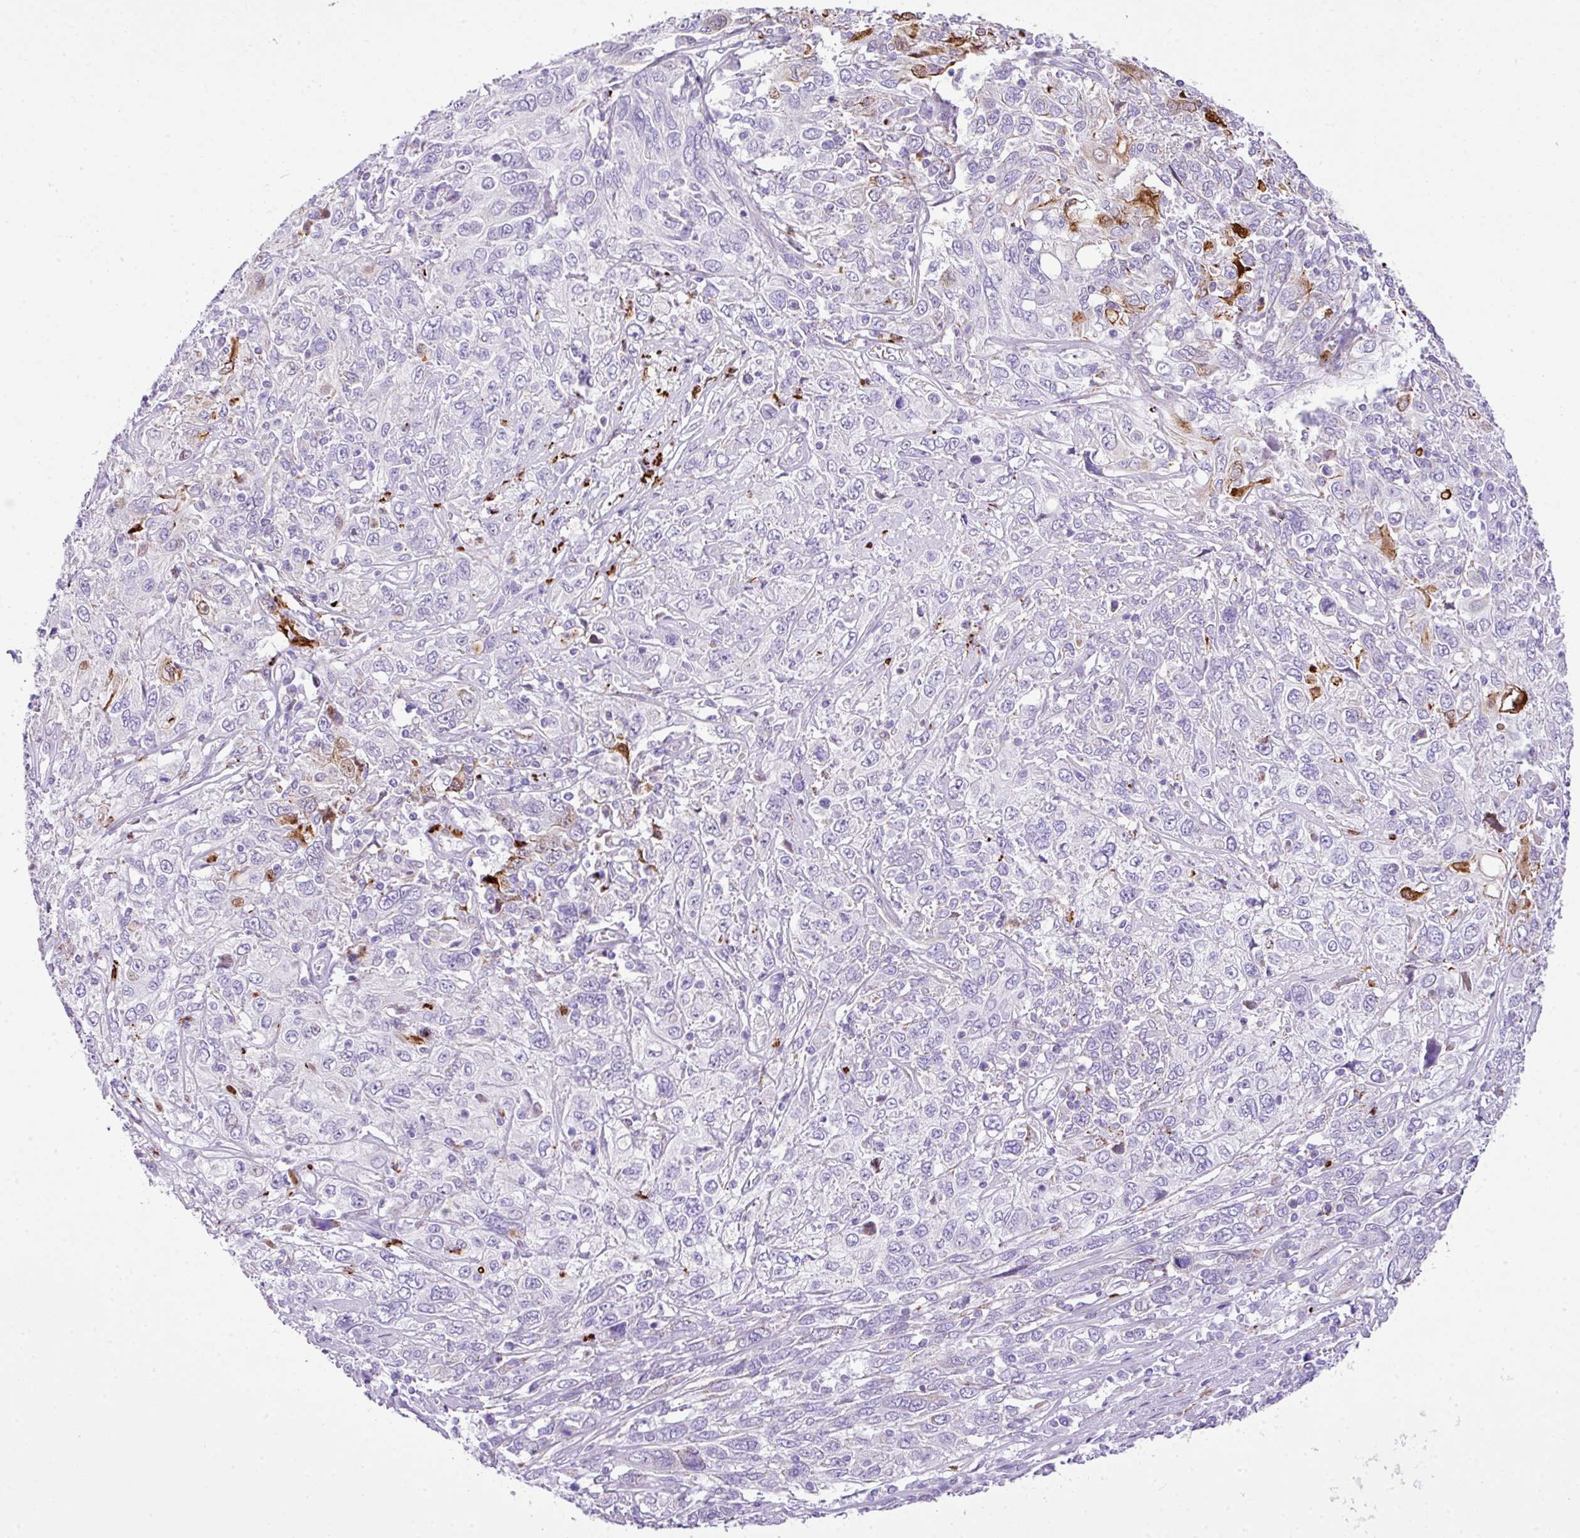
{"staining": {"intensity": "moderate", "quantity": "<25%", "location": "cytoplasmic/membranous"}, "tissue": "cervical cancer", "cell_type": "Tumor cells", "image_type": "cancer", "snomed": [{"axis": "morphology", "description": "Squamous cell carcinoma, NOS"}, {"axis": "topography", "description": "Cervix"}], "caption": "This micrograph reveals cervical cancer (squamous cell carcinoma) stained with immunohistochemistry to label a protein in brown. The cytoplasmic/membranous of tumor cells show moderate positivity for the protein. Nuclei are counter-stained blue.", "gene": "RCAN2", "patient": {"sex": "female", "age": 46}}